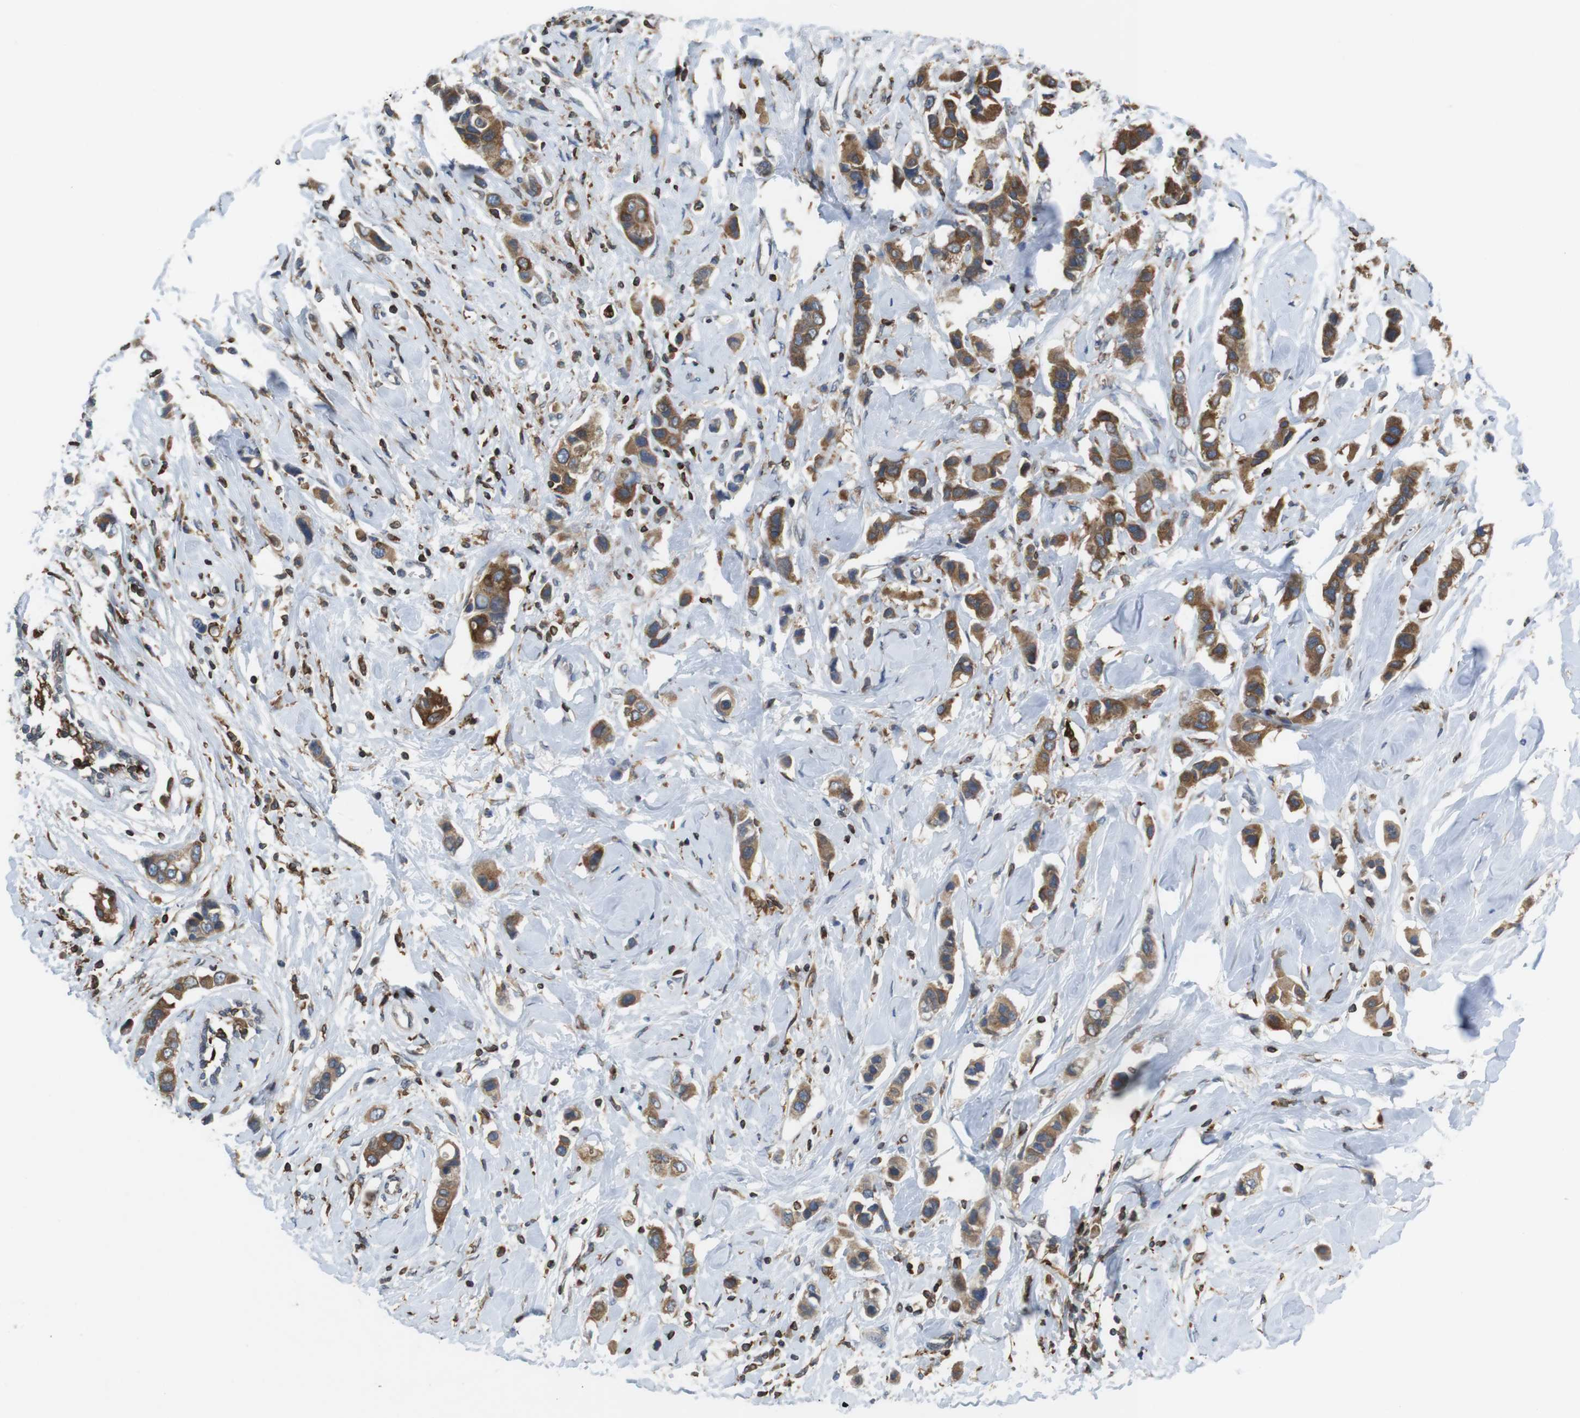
{"staining": {"intensity": "moderate", "quantity": ">75%", "location": "cytoplasmic/membranous"}, "tissue": "breast cancer", "cell_type": "Tumor cells", "image_type": "cancer", "snomed": [{"axis": "morphology", "description": "Normal tissue, NOS"}, {"axis": "morphology", "description": "Duct carcinoma"}, {"axis": "topography", "description": "Breast"}], "caption": "A brown stain highlights moderate cytoplasmic/membranous positivity of a protein in human breast cancer tumor cells.", "gene": "ARL6IP5", "patient": {"sex": "female", "age": 50}}